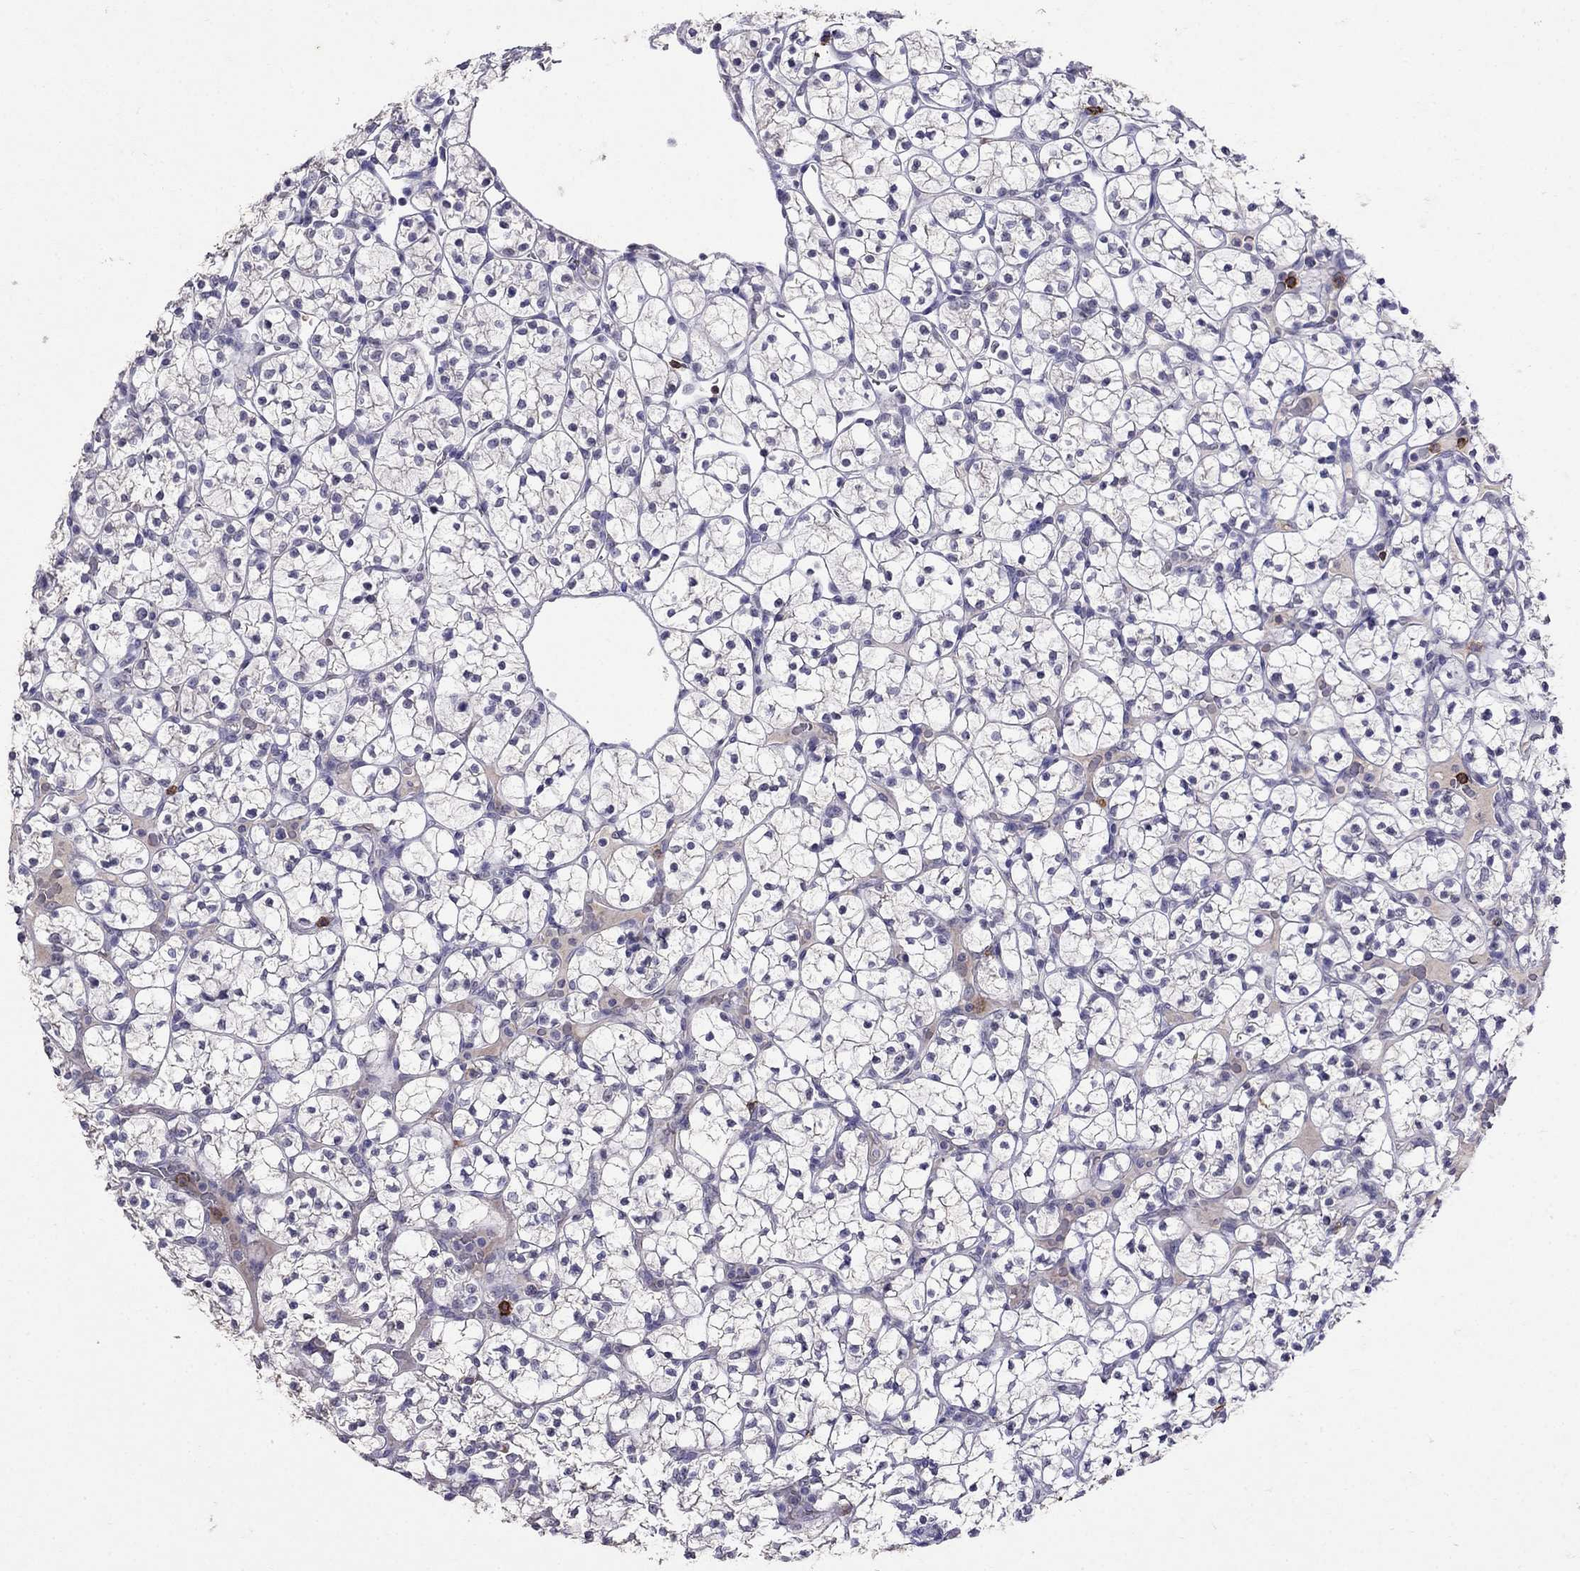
{"staining": {"intensity": "negative", "quantity": "none", "location": "none"}, "tissue": "renal cancer", "cell_type": "Tumor cells", "image_type": "cancer", "snomed": [{"axis": "morphology", "description": "Adenocarcinoma, NOS"}, {"axis": "topography", "description": "Kidney"}], "caption": "IHC of adenocarcinoma (renal) displays no positivity in tumor cells.", "gene": "CD8B", "patient": {"sex": "female", "age": 89}}